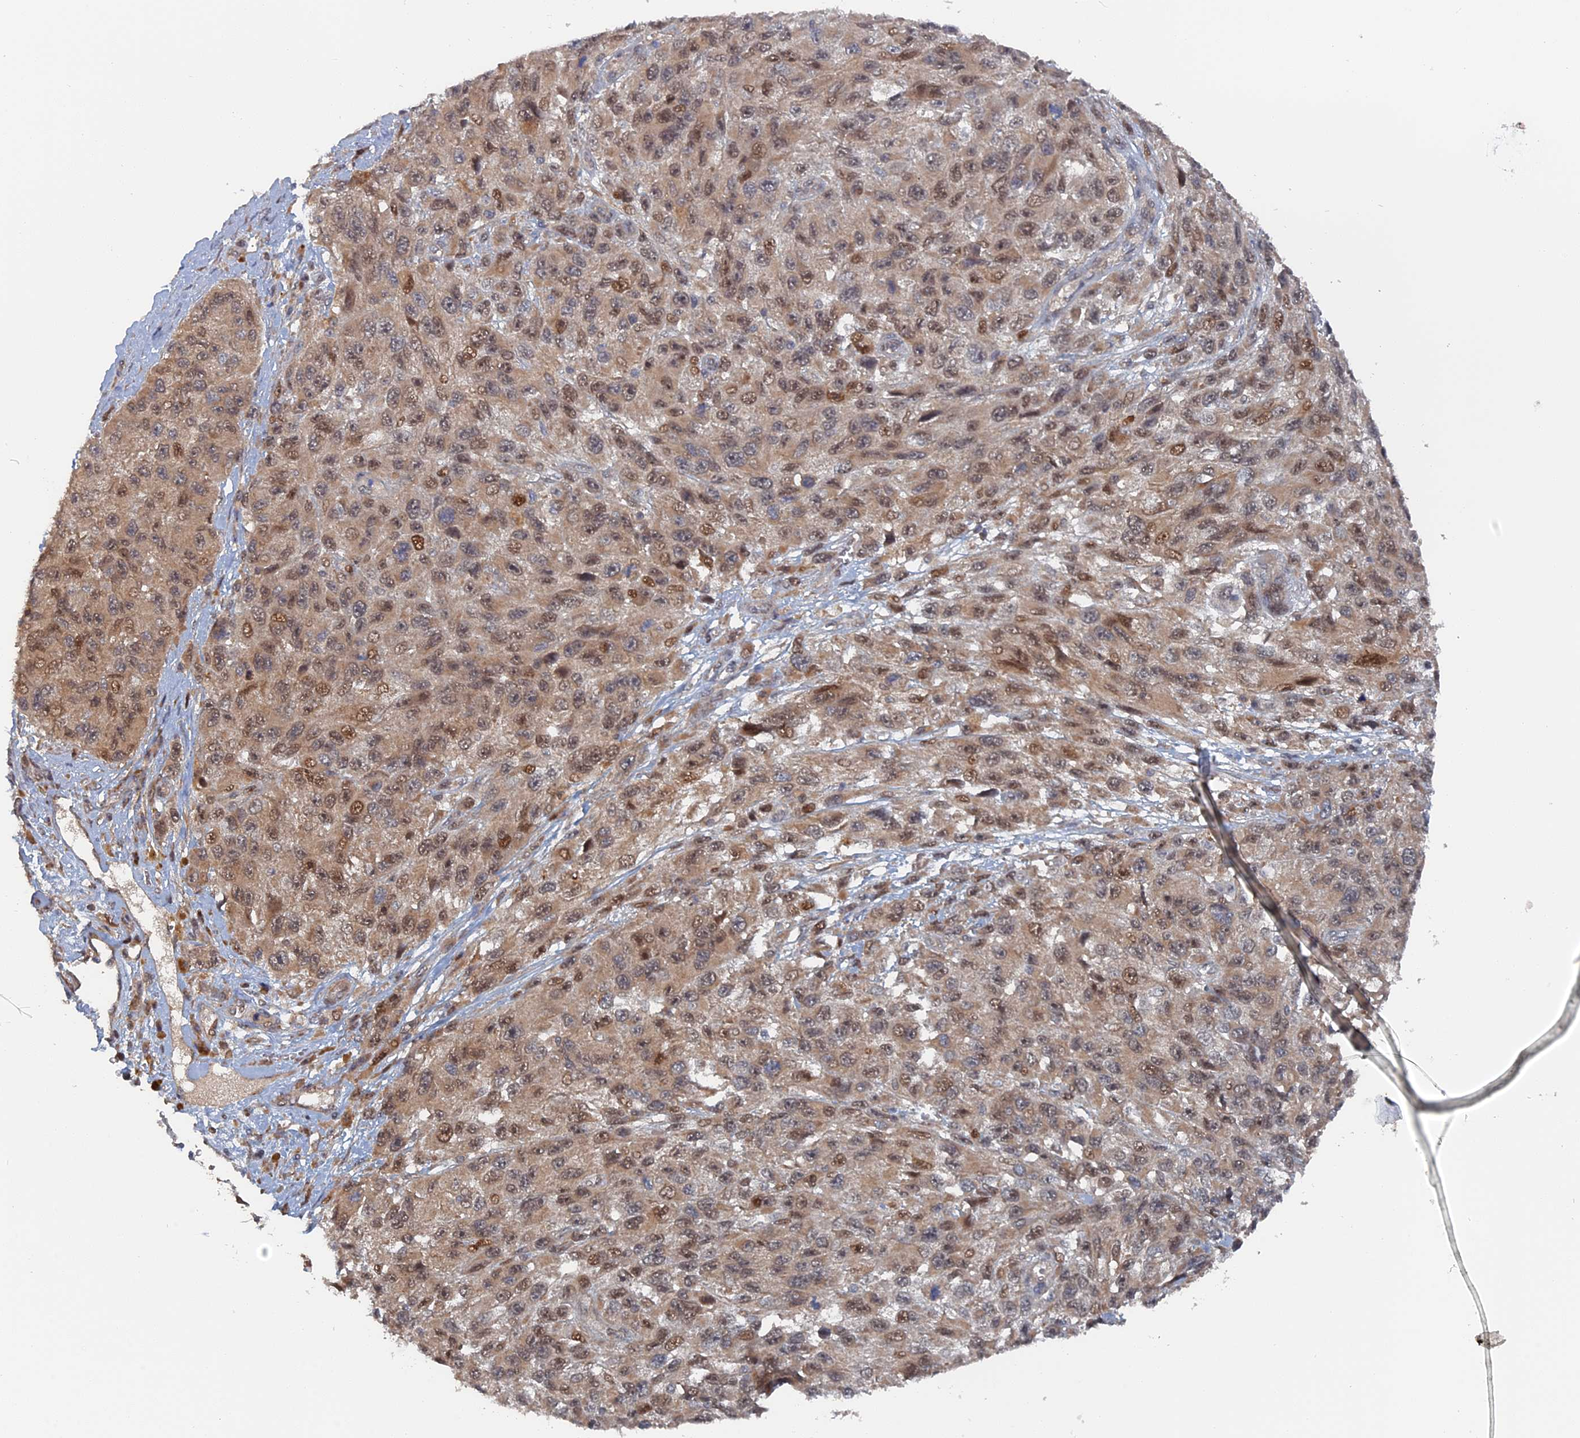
{"staining": {"intensity": "moderate", "quantity": ">75%", "location": "nuclear"}, "tissue": "melanoma", "cell_type": "Tumor cells", "image_type": "cancer", "snomed": [{"axis": "morphology", "description": "Normal tissue, NOS"}, {"axis": "morphology", "description": "Malignant melanoma, NOS"}, {"axis": "topography", "description": "Skin"}], "caption": "An immunohistochemistry micrograph of neoplastic tissue is shown. Protein staining in brown highlights moderate nuclear positivity in malignant melanoma within tumor cells.", "gene": "ELOVL6", "patient": {"sex": "female", "age": 96}}